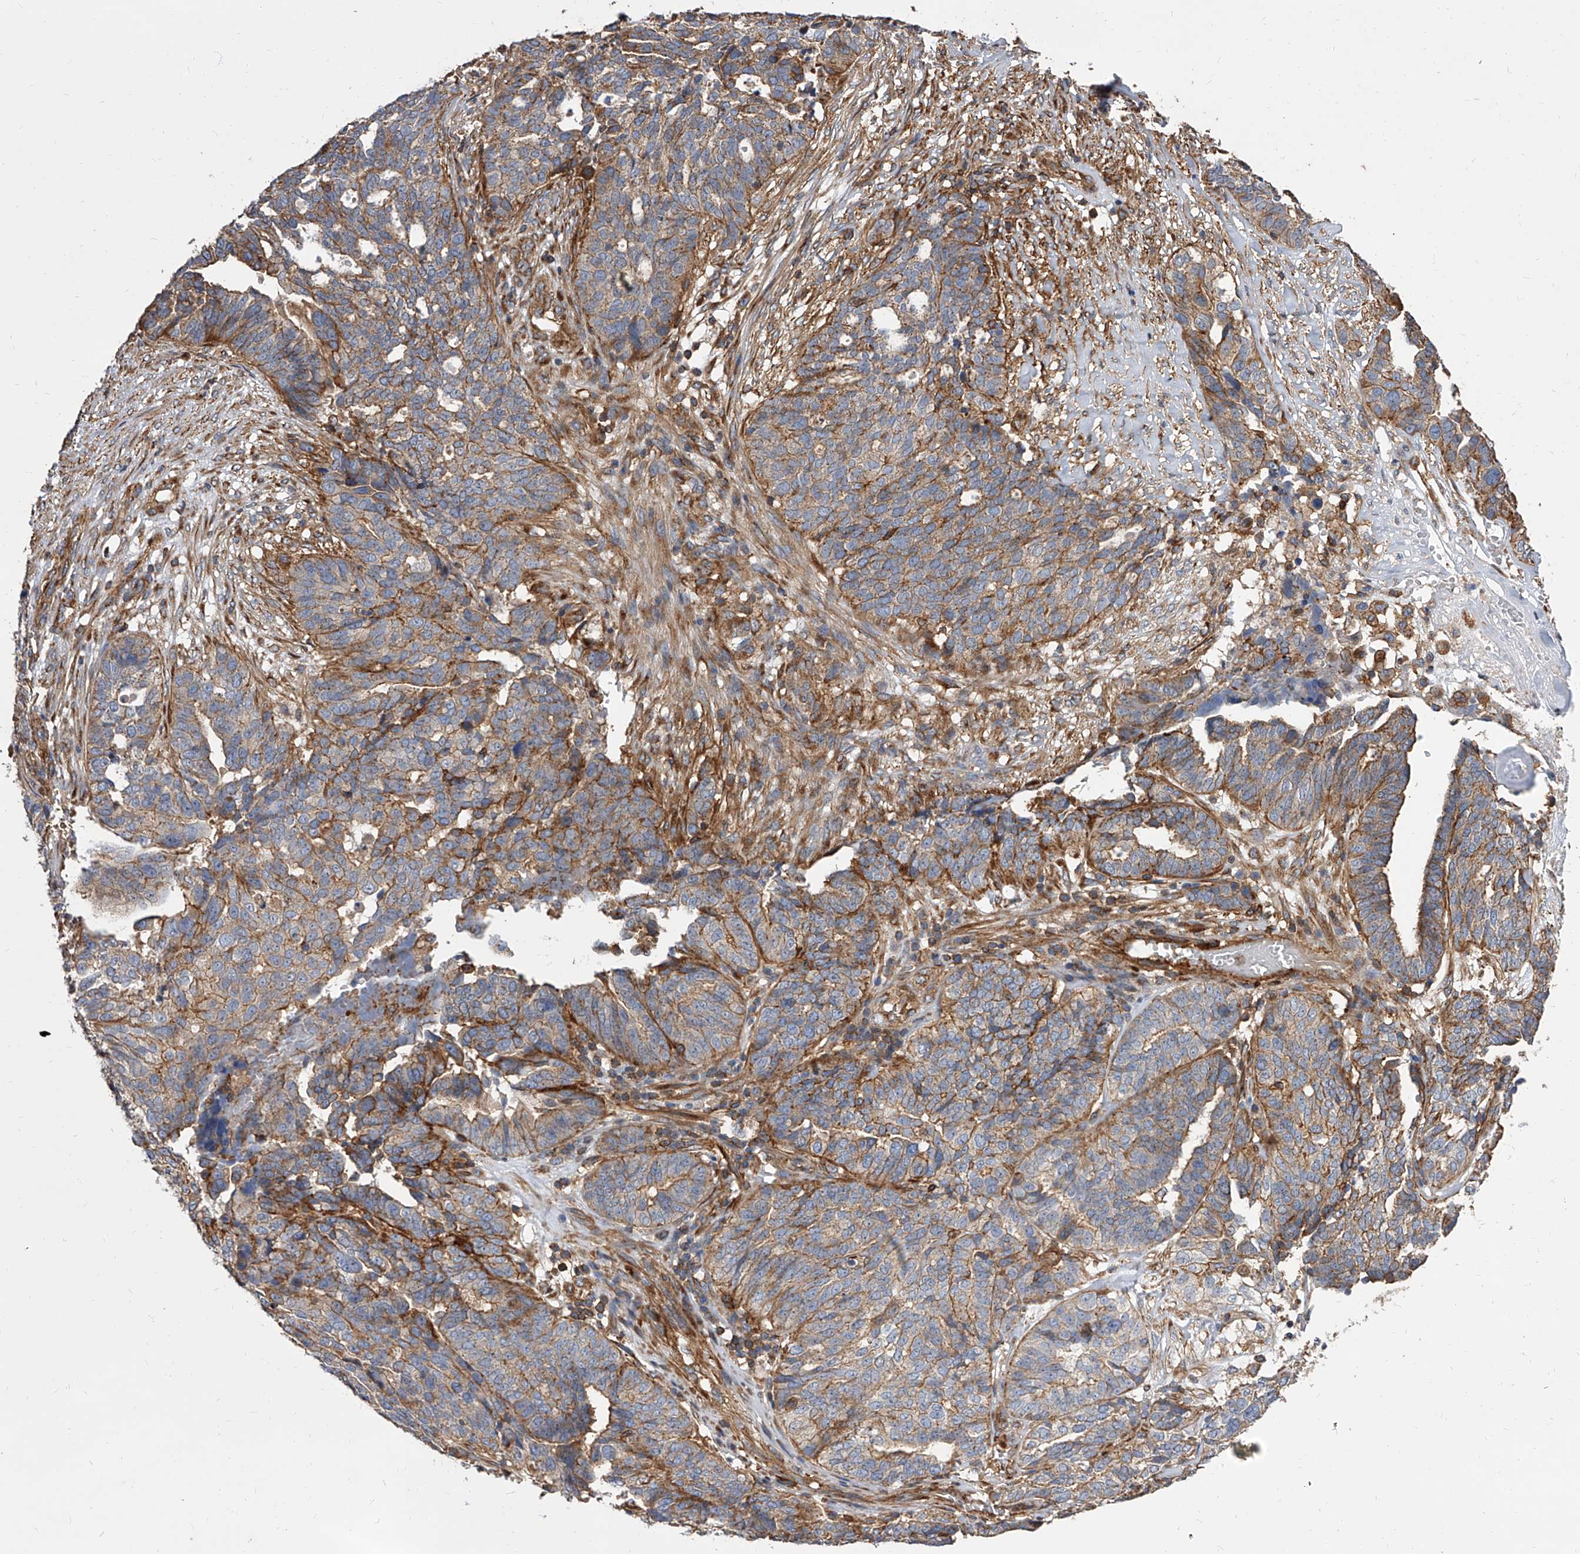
{"staining": {"intensity": "moderate", "quantity": ">75%", "location": "cytoplasmic/membranous"}, "tissue": "ovarian cancer", "cell_type": "Tumor cells", "image_type": "cancer", "snomed": [{"axis": "morphology", "description": "Cystadenocarcinoma, serous, NOS"}, {"axis": "topography", "description": "Ovary"}], "caption": "Protein expression by immunohistochemistry (IHC) reveals moderate cytoplasmic/membranous staining in about >75% of tumor cells in ovarian cancer.", "gene": "PISD", "patient": {"sex": "female", "age": 59}}